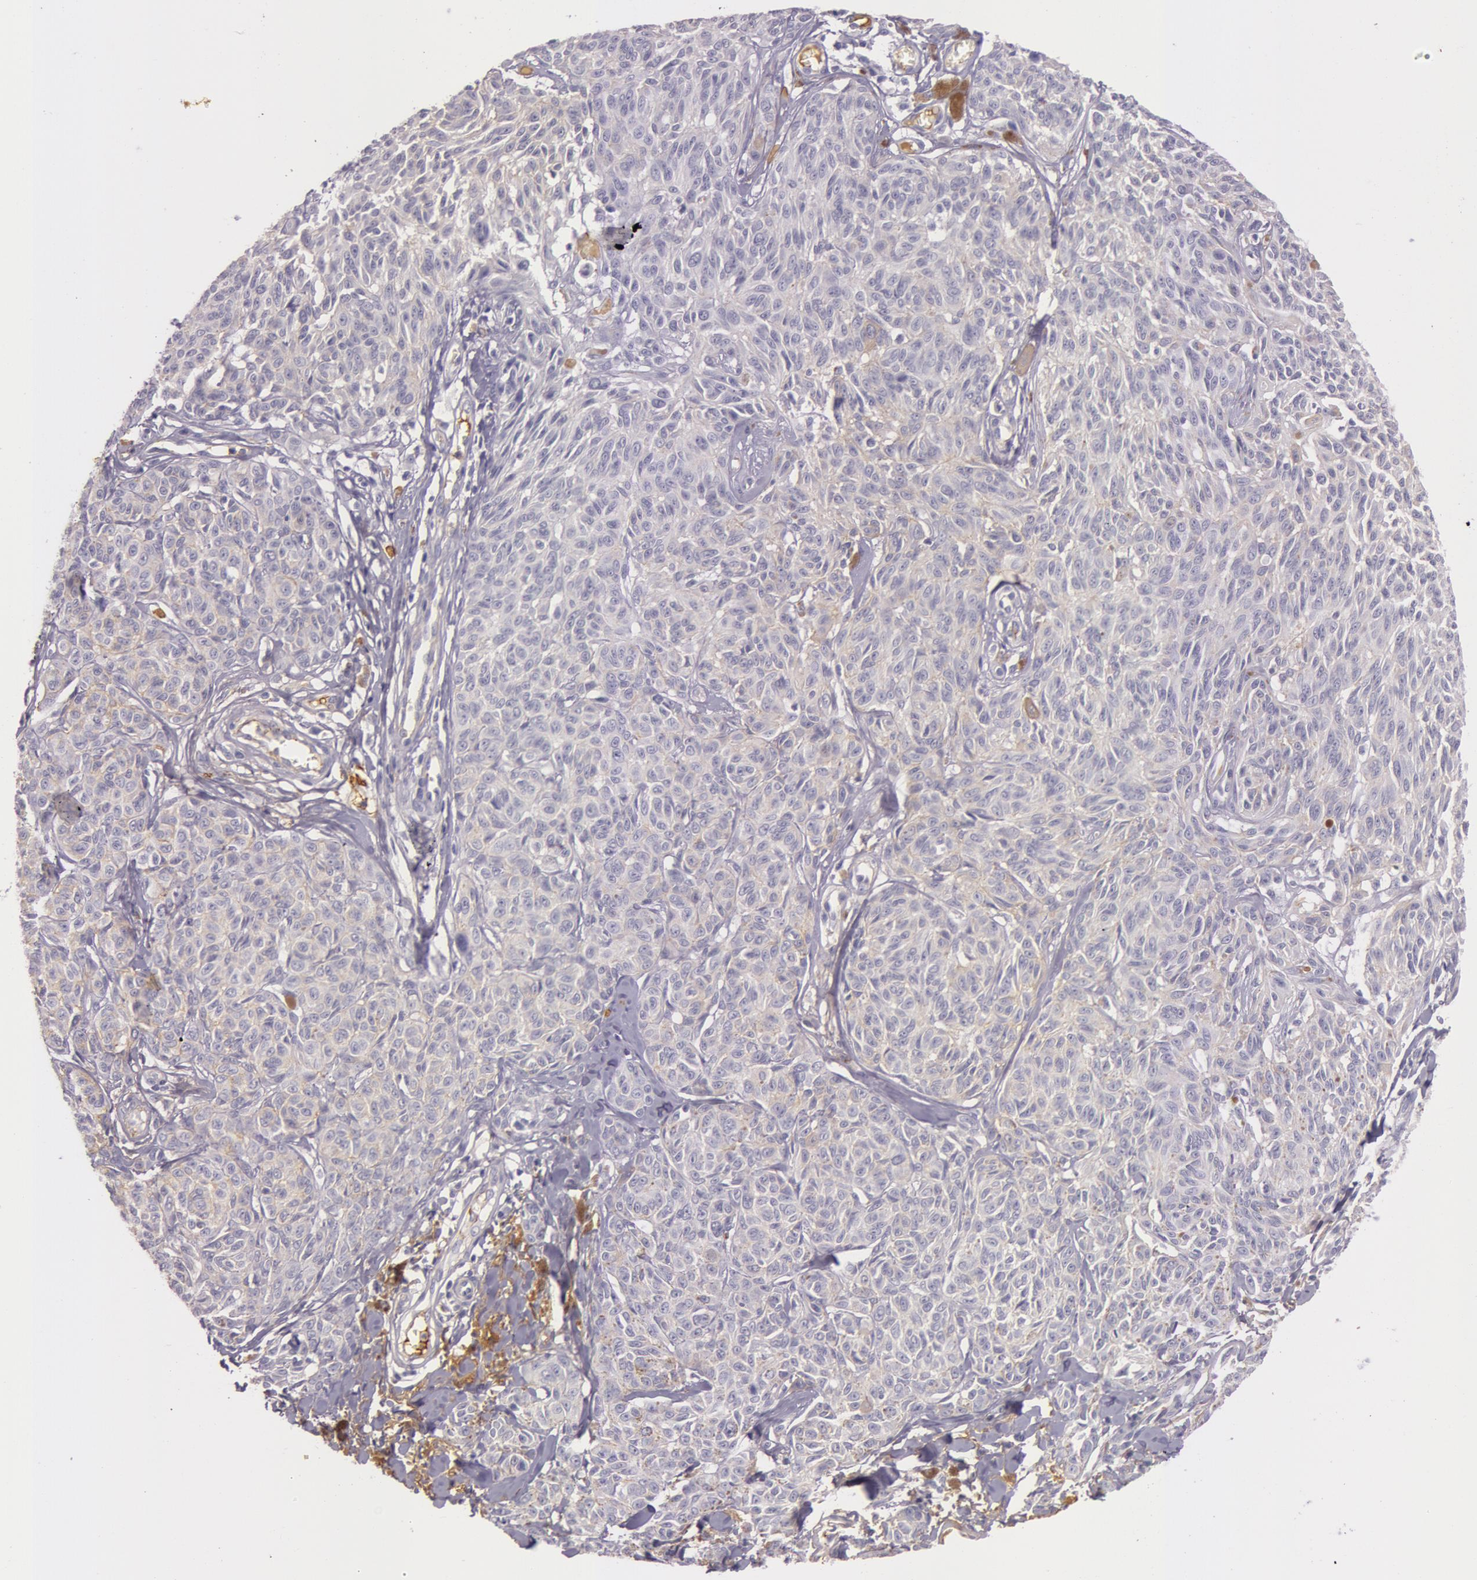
{"staining": {"intensity": "weak", "quantity": "25%-75%", "location": "cytoplasmic/membranous"}, "tissue": "melanoma", "cell_type": "Tumor cells", "image_type": "cancer", "snomed": [{"axis": "morphology", "description": "Malignant melanoma, NOS"}, {"axis": "topography", "description": "Skin"}], "caption": "Protein staining of malignant melanoma tissue demonstrates weak cytoplasmic/membranous staining in about 25%-75% of tumor cells. (IHC, brightfield microscopy, high magnification).", "gene": "C4BPA", "patient": {"sex": "female", "age": 77}}